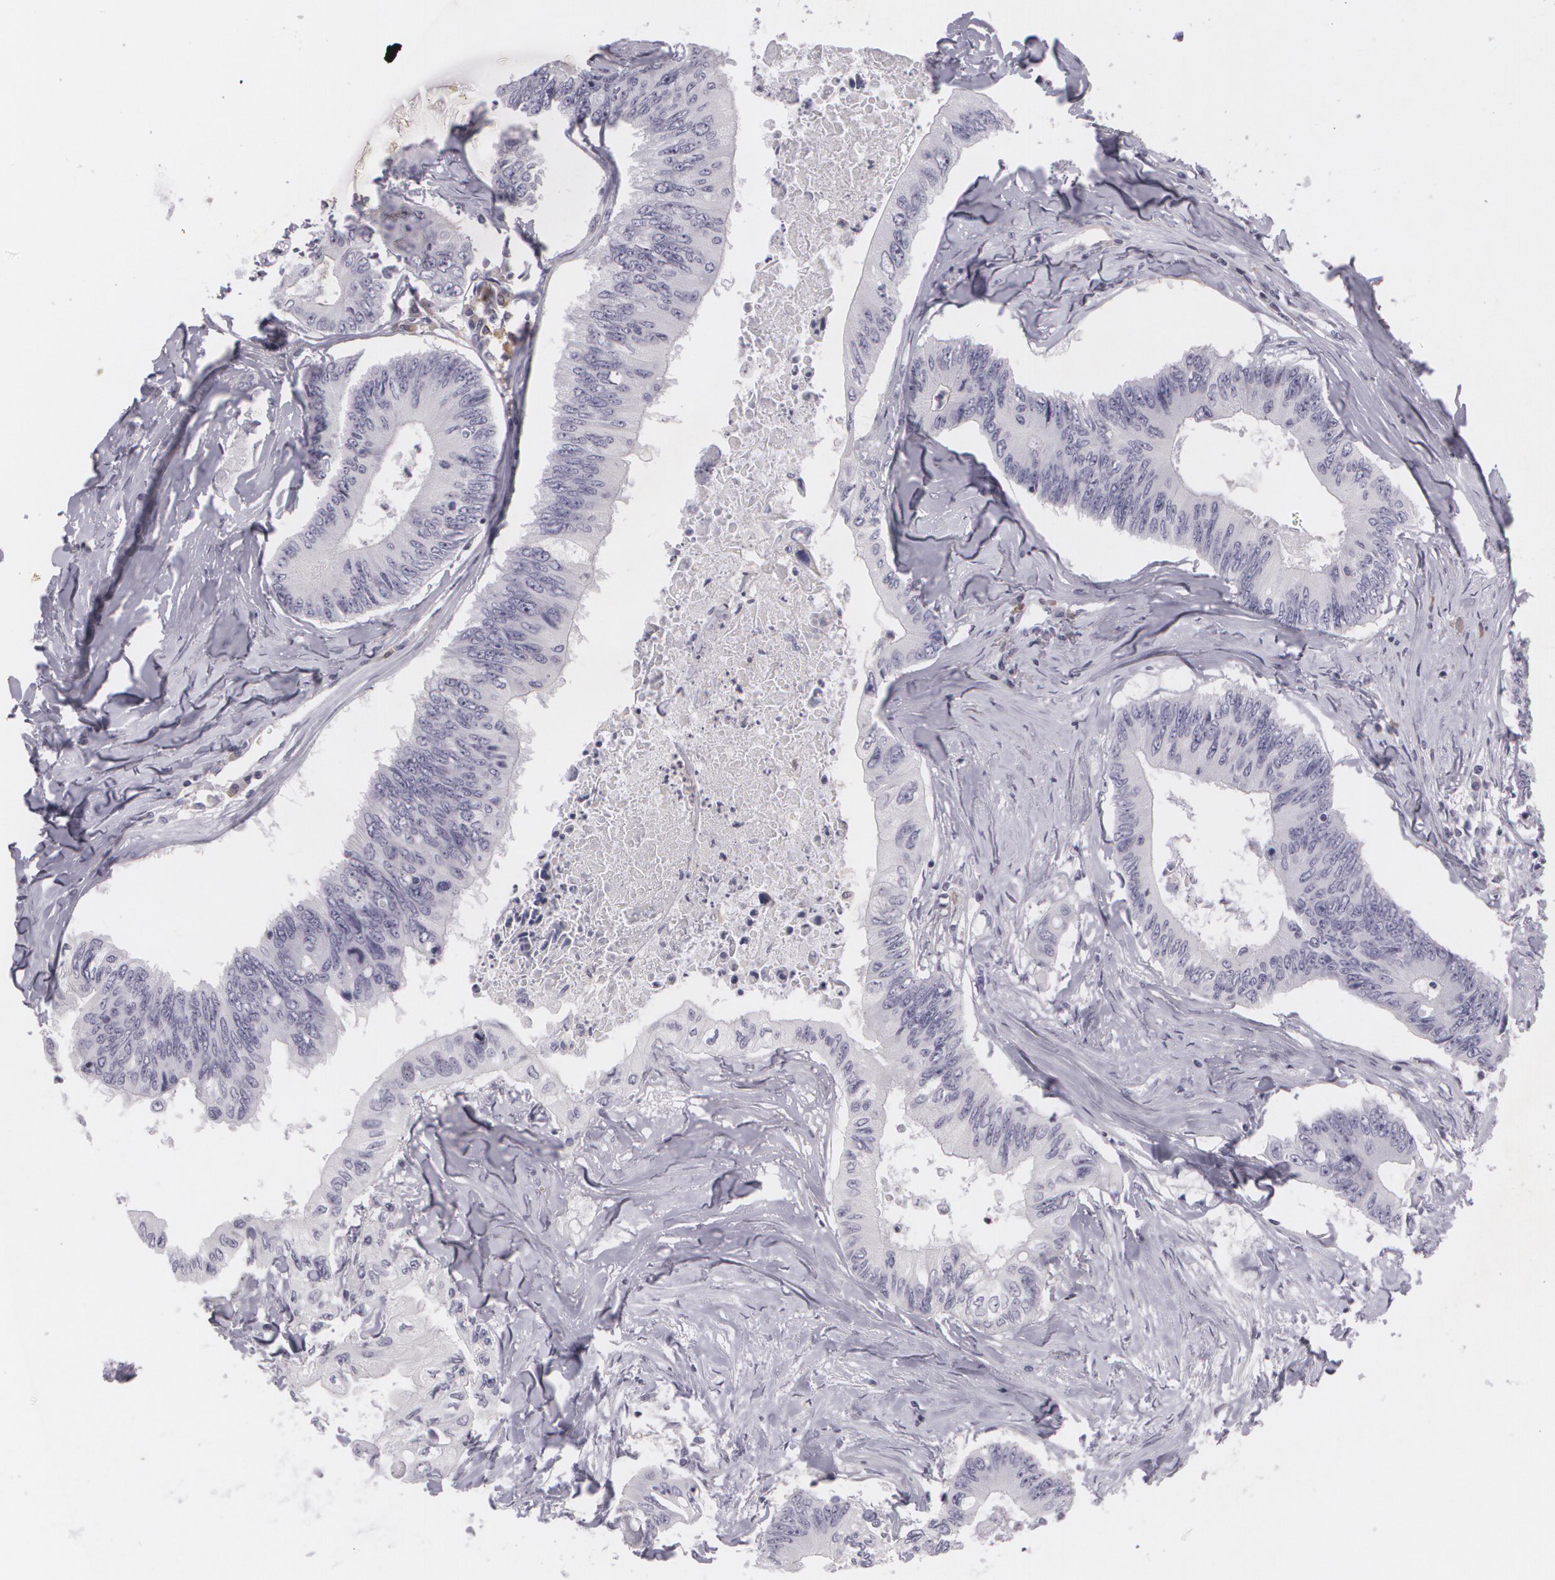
{"staining": {"intensity": "negative", "quantity": "none", "location": "none"}, "tissue": "colorectal cancer", "cell_type": "Tumor cells", "image_type": "cancer", "snomed": [{"axis": "morphology", "description": "Adenocarcinoma, NOS"}, {"axis": "topography", "description": "Colon"}], "caption": "A high-resolution image shows immunohistochemistry staining of colorectal cancer, which exhibits no significant expression in tumor cells.", "gene": "MAP2", "patient": {"sex": "male", "age": 65}}